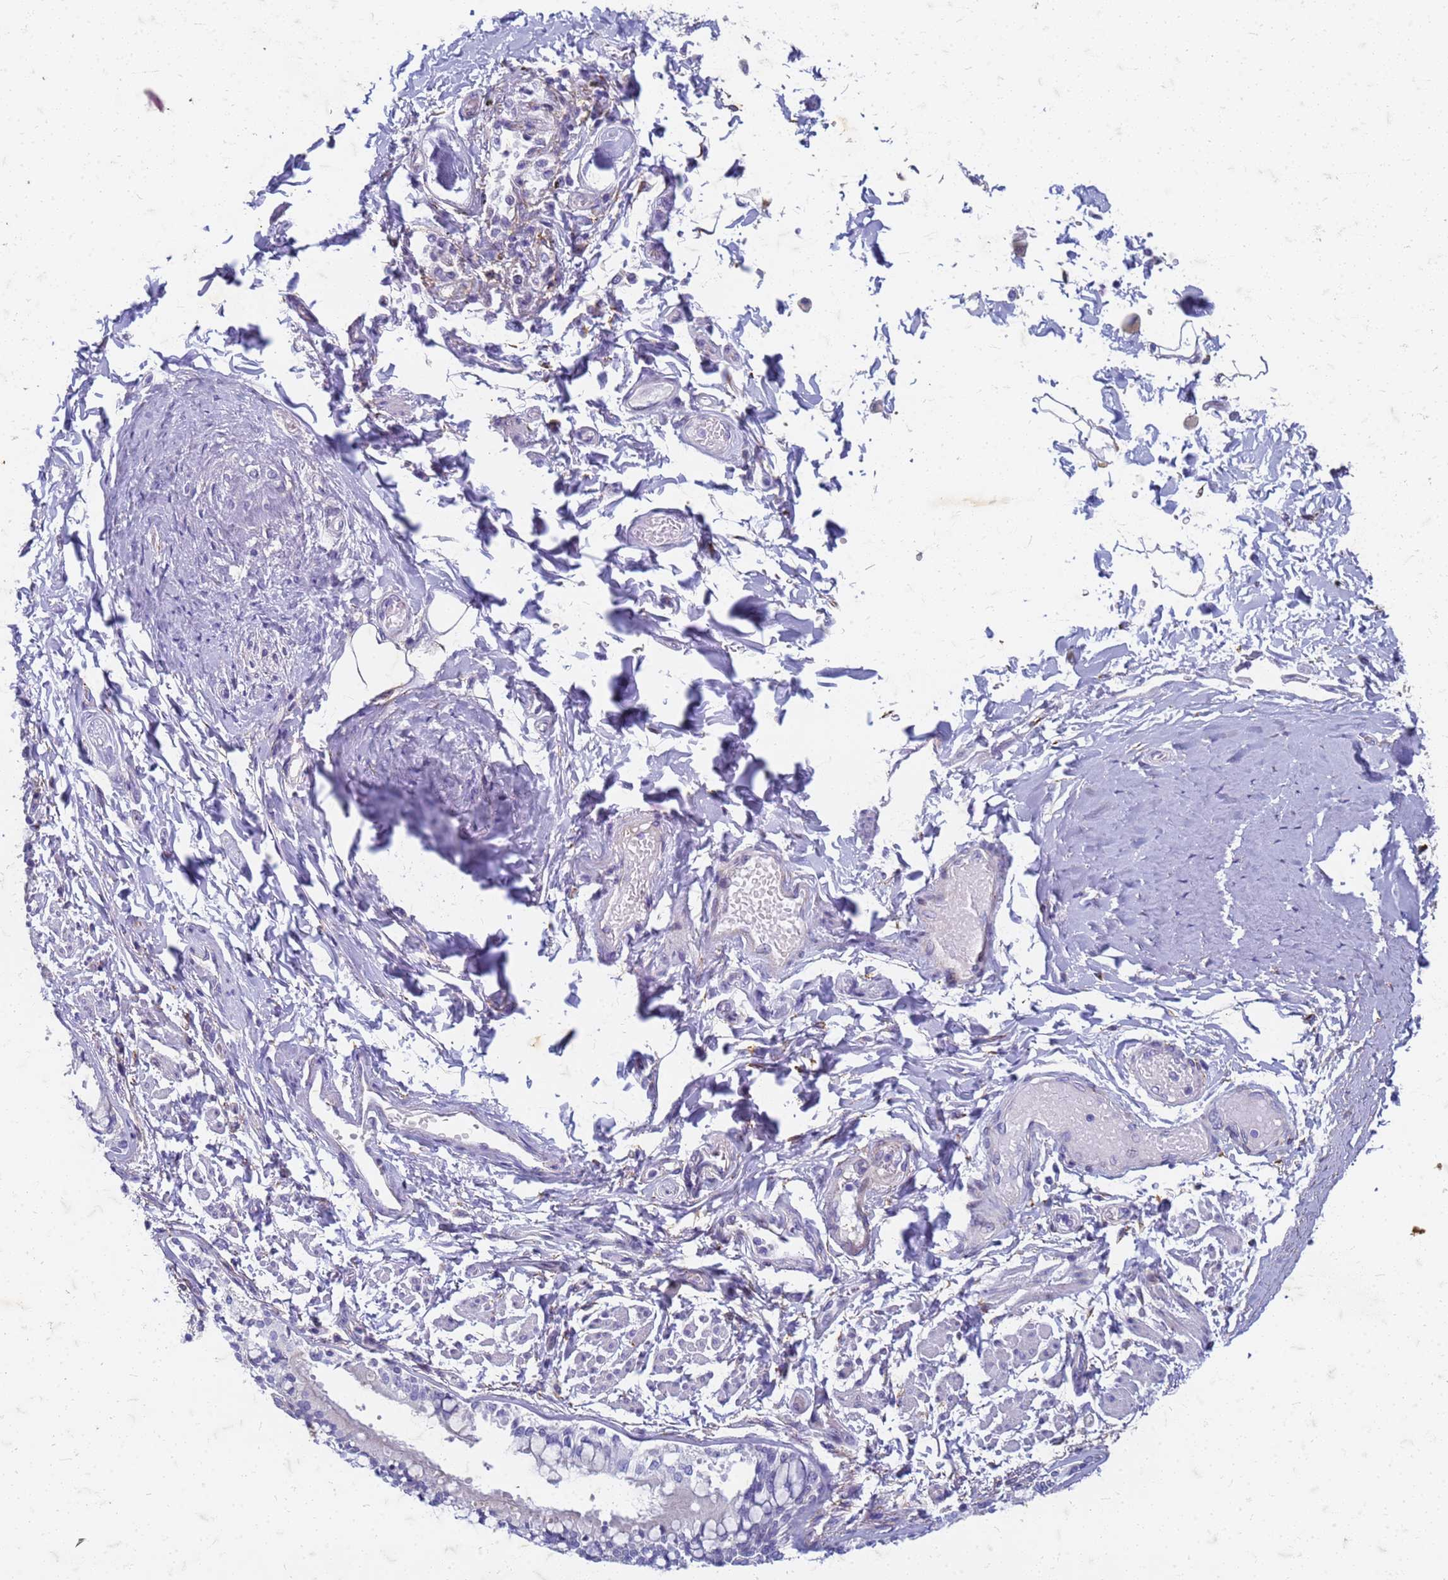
{"staining": {"intensity": "negative", "quantity": "none", "location": "none"}, "tissue": "bronchus", "cell_type": "Respiratory epithelial cells", "image_type": "normal", "snomed": [{"axis": "morphology", "description": "Normal tissue, NOS"}, {"axis": "morphology", "description": "Inflammation, NOS"}, {"axis": "topography", "description": "Lung"}], "caption": "Photomicrograph shows no protein staining in respiratory epithelial cells of unremarkable bronchus. (DAB immunohistochemistry (IHC), high magnification).", "gene": "TRIM64B", "patient": {"sex": "female", "age": 46}}